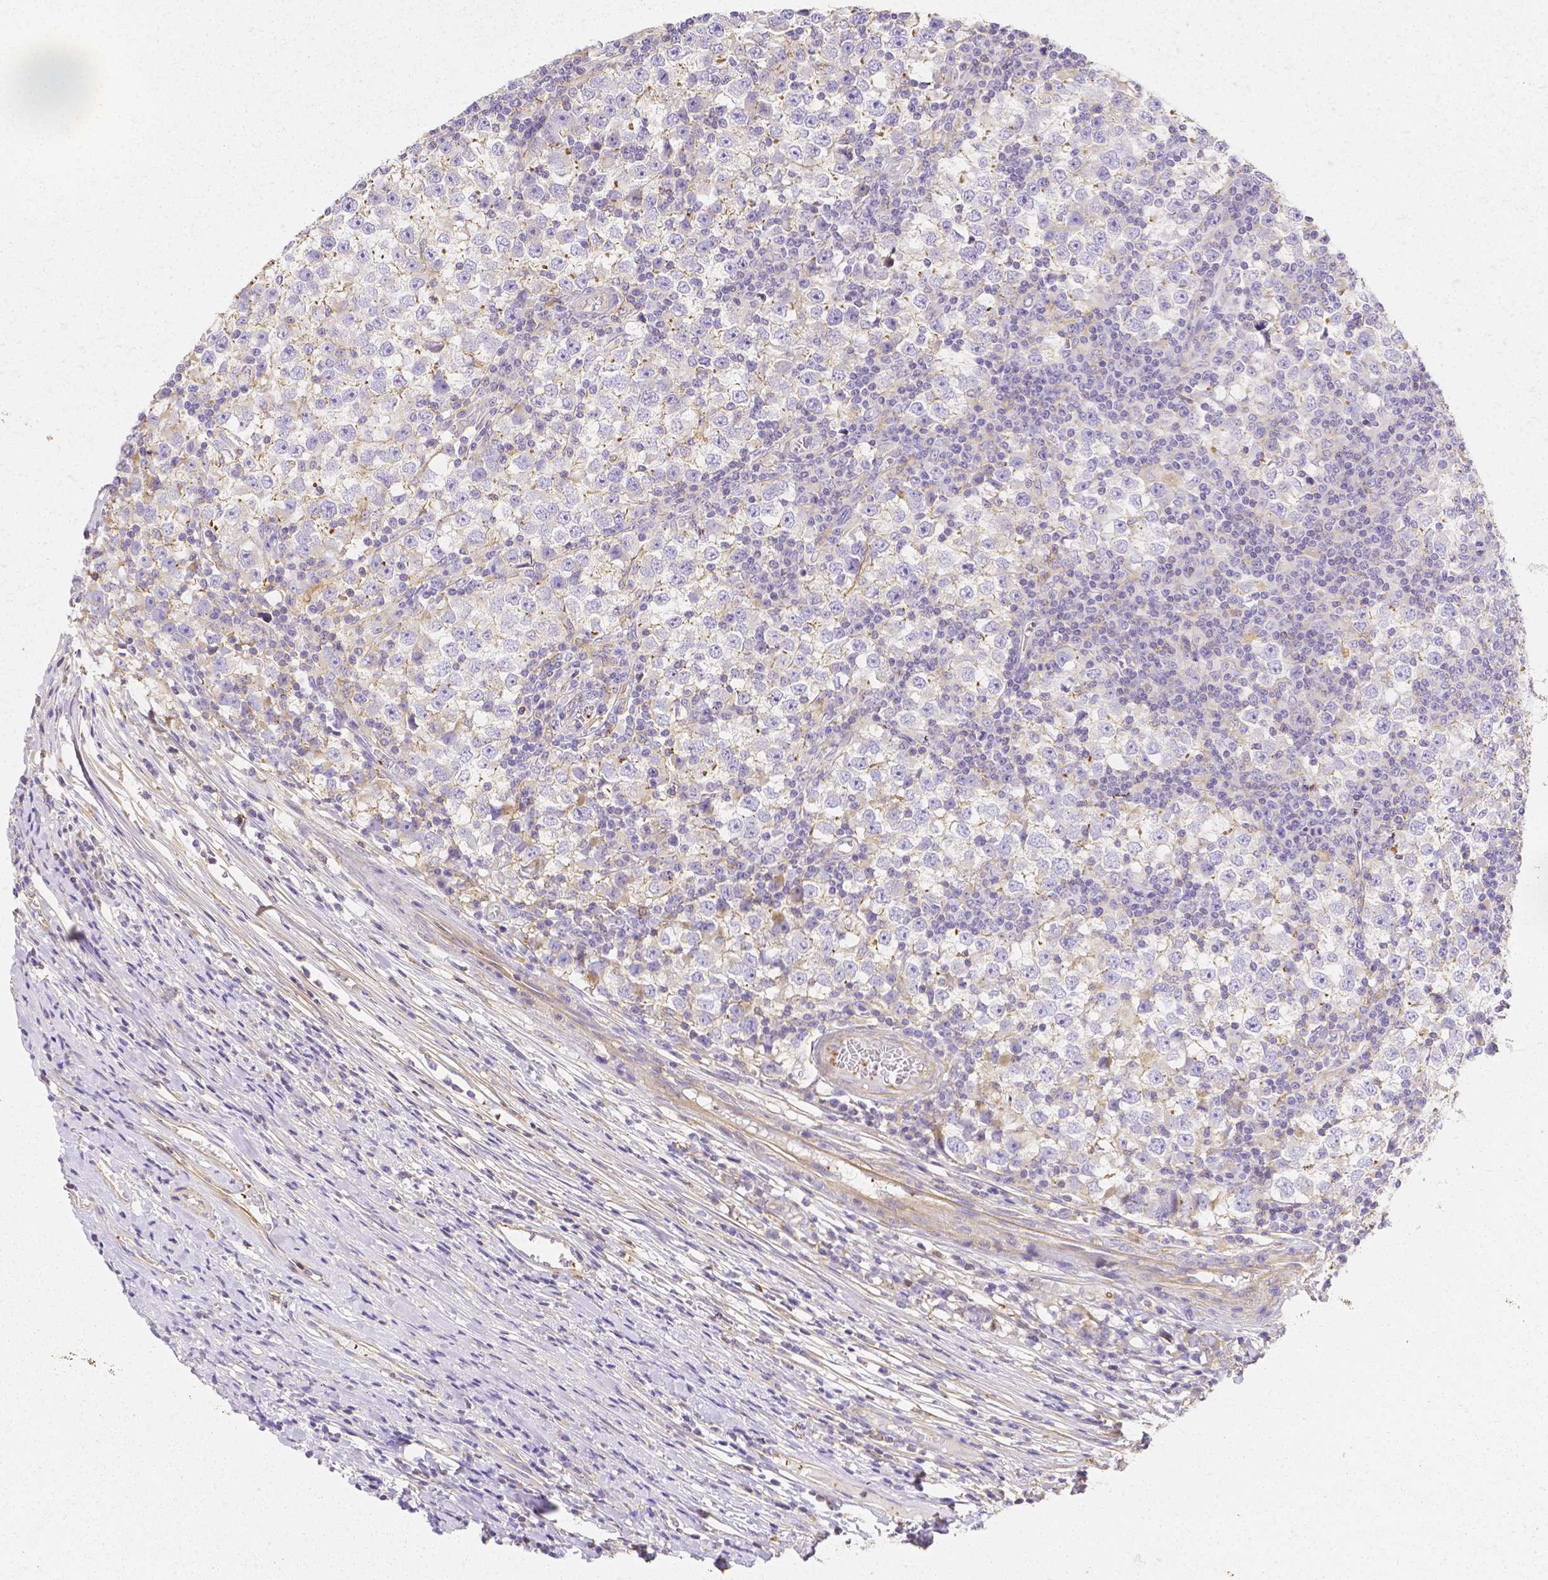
{"staining": {"intensity": "negative", "quantity": "none", "location": "none"}, "tissue": "testis cancer", "cell_type": "Tumor cells", "image_type": "cancer", "snomed": [{"axis": "morphology", "description": "Seminoma, NOS"}, {"axis": "topography", "description": "Testis"}], "caption": "Testis cancer (seminoma) stained for a protein using immunohistochemistry (IHC) exhibits no expression tumor cells.", "gene": "ASAH2", "patient": {"sex": "male", "age": 65}}